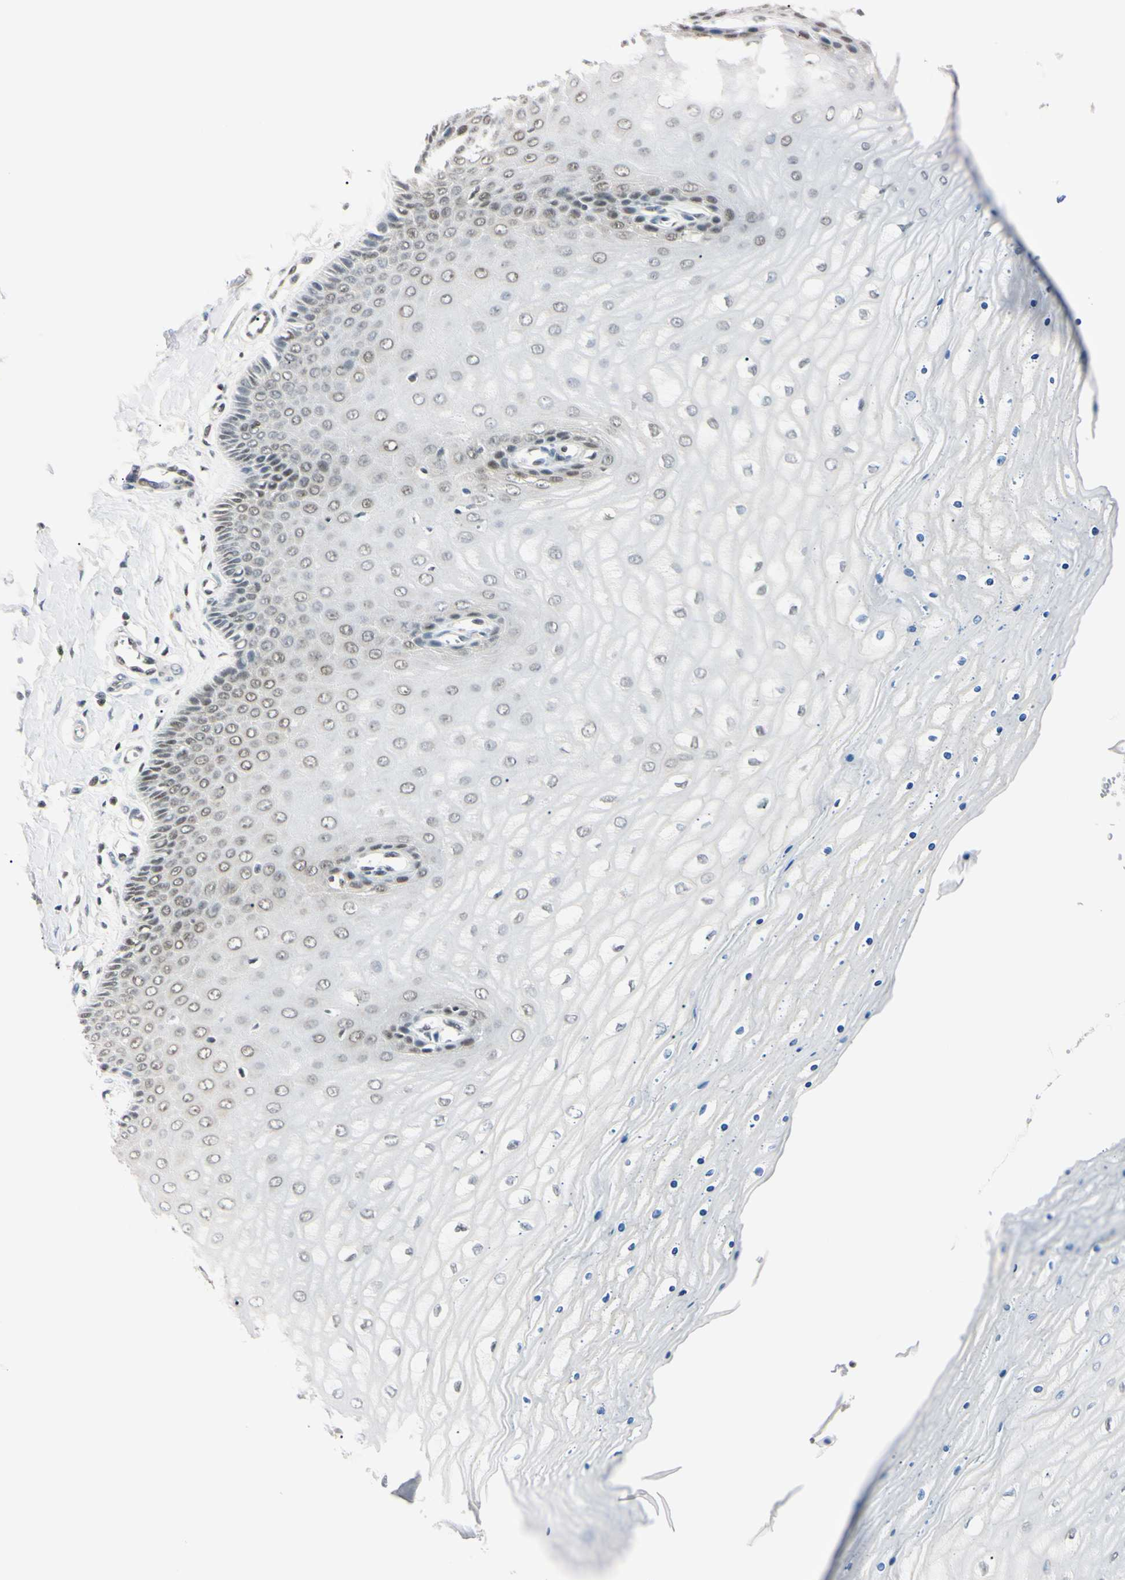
{"staining": {"intensity": "moderate", "quantity": ">75%", "location": "nuclear"}, "tissue": "cervix", "cell_type": "Glandular cells", "image_type": "normal", "snomed": [{"axis": "morphology", "description": "Normal tissue, NOS"}, {"axis": "topography", "description": "Cervix"}], "caption": "The immunohistochemical stain highlights moderate nuclear expression in glandular cells of unremarkable cervix.", "gene": "C1orf174", "patient": {"sex": "female", "age": 55}}